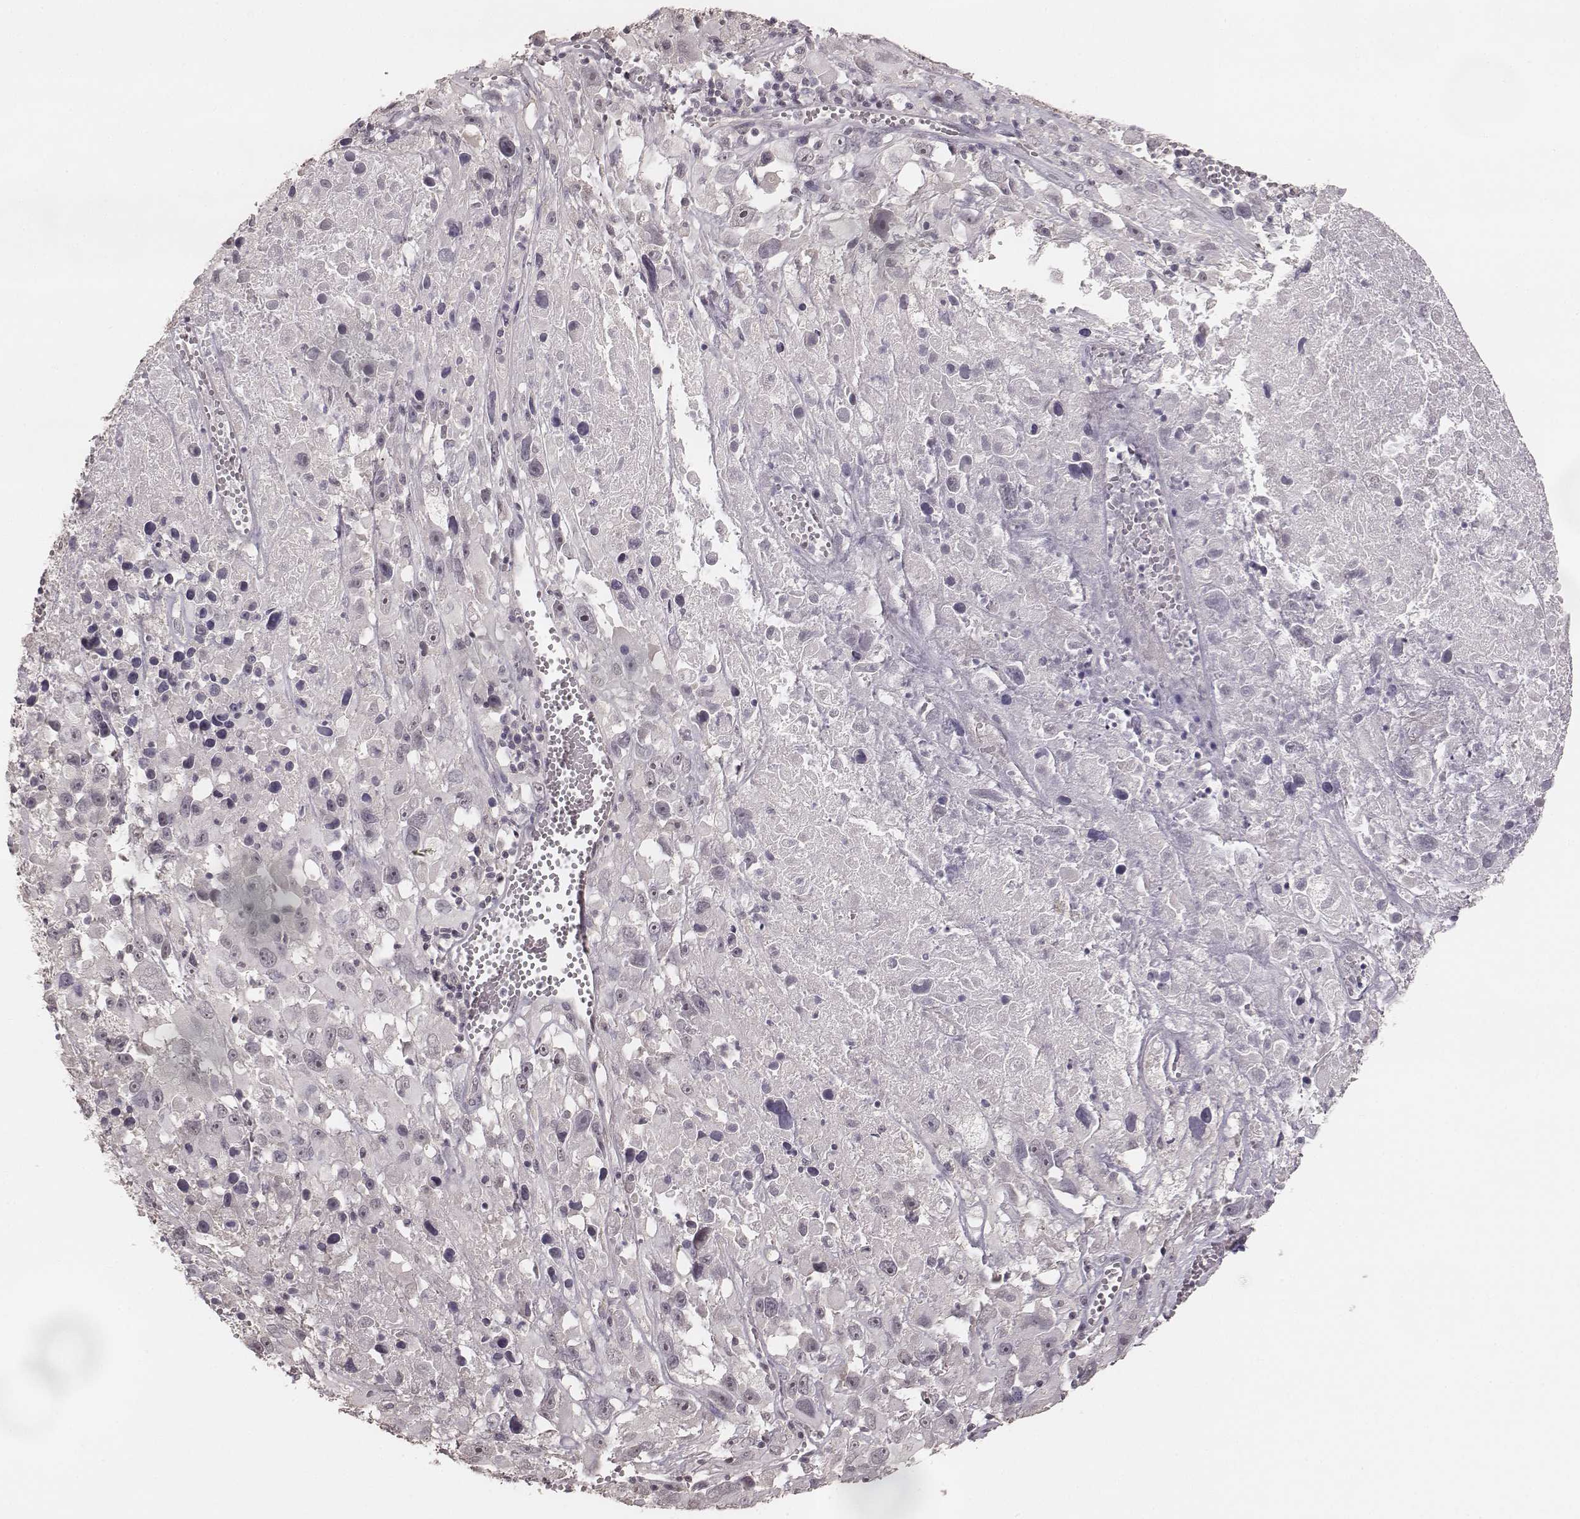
{"staining": {"intensity": "negative", "quantity": "none", "location": "none"}, "tissue": "melanoma", "cell_type": "Tumor cells", "image_type": "cancer", "snomed": [{"axis": "morphology", "description": "Malignant melanoma, Metastatic site"}, {"axis": "topography", "description": "Lymph node"}], "caption": "IHC image of melanoma stained for a protein (brown), which exhibits no positivity in tumor cells.", "gene": "LY6K", "patient": {"sex": "male", "age": 50}}